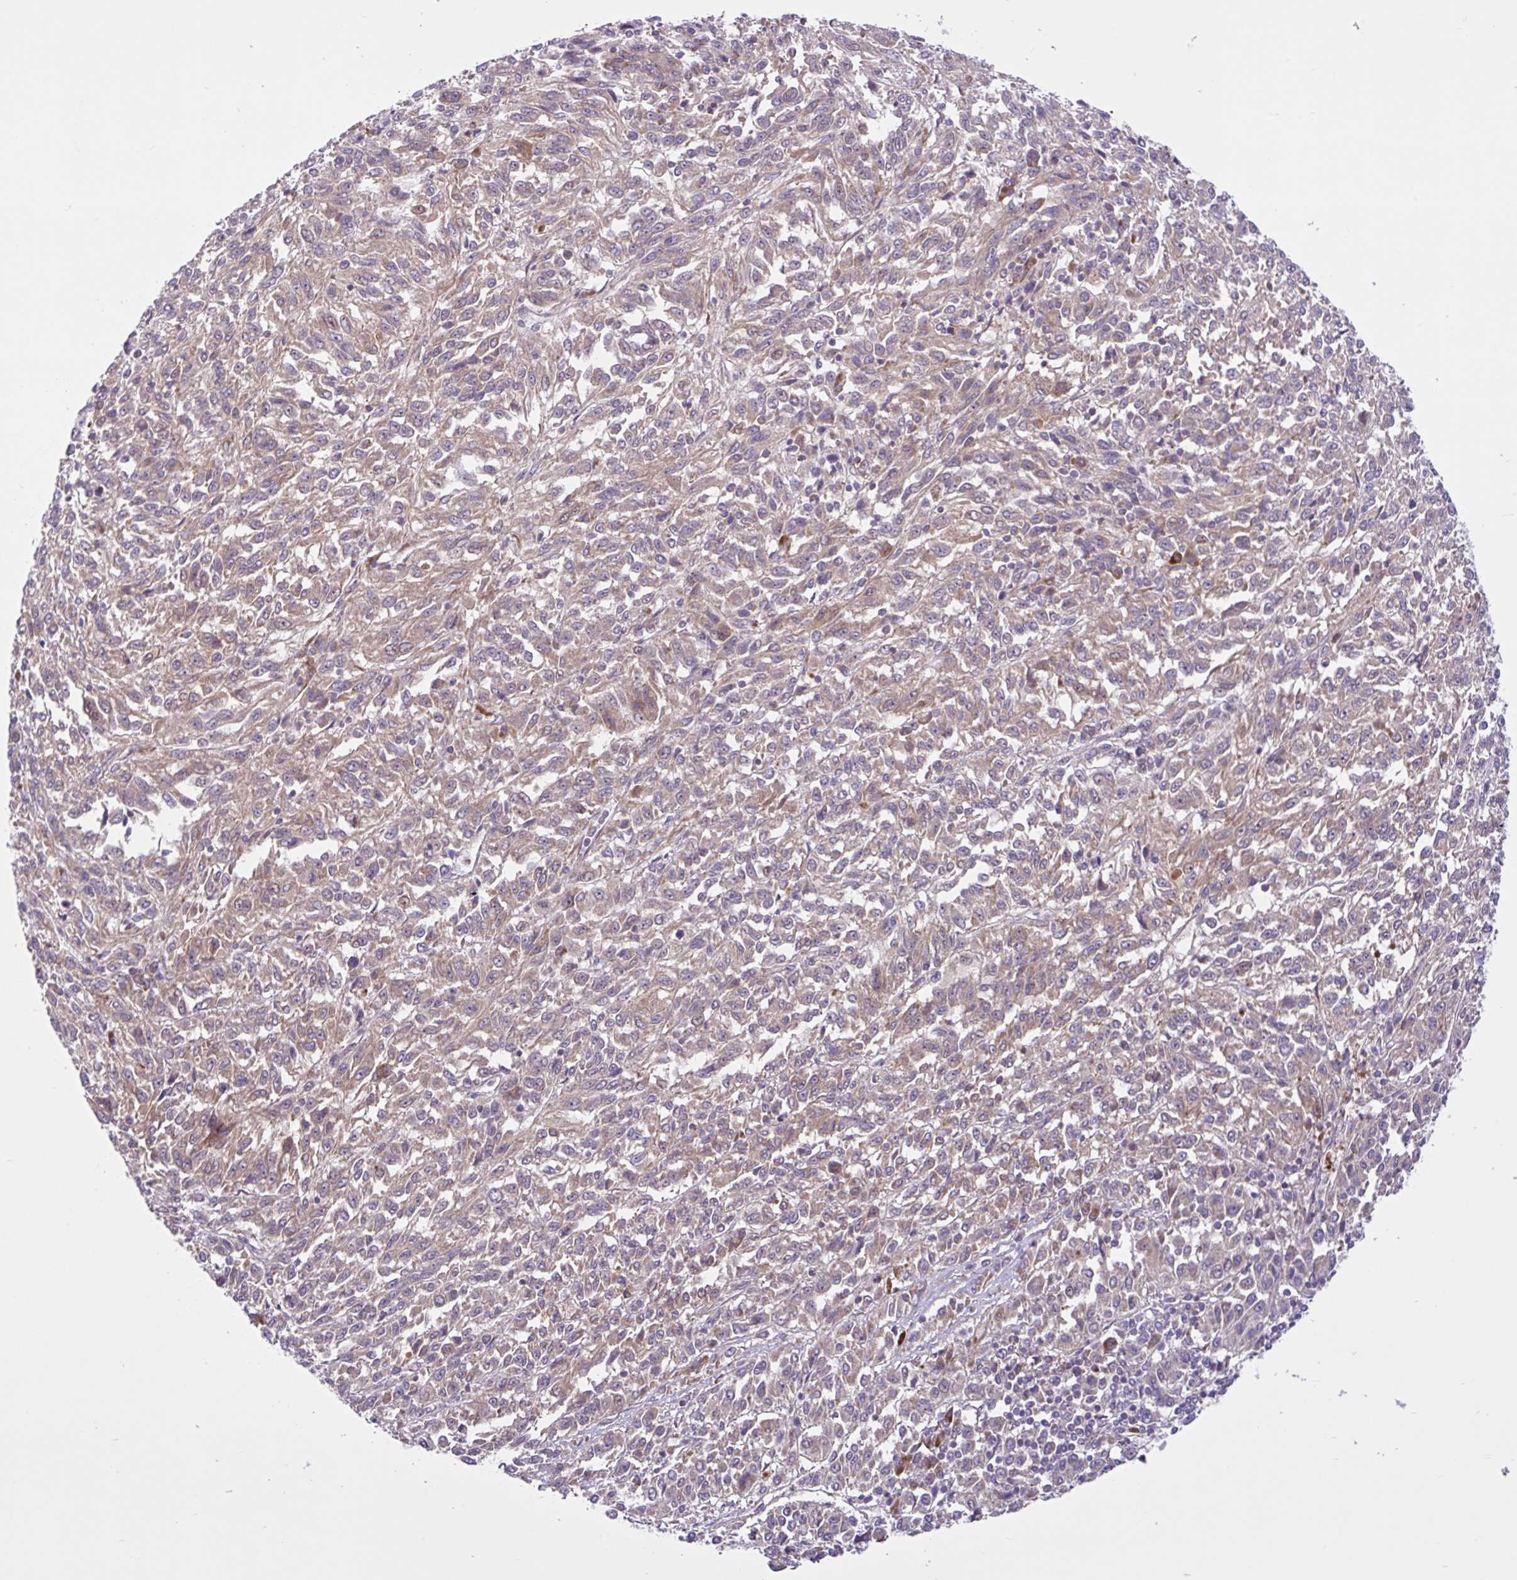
{"staining": {"intensity": "weak", "quantity": ">75%", "location": "cytoplasmic/membranous"}, "tissue": "melanoma", "cell_type": "Tumor cells", "image_type": "cancer", "snomed": [{"axis": "morphology", "description": "Malignant melanoma, Metastatic site"}, {"axis": "topography", "description": "Lung"}], "caption": "Immunohistochemical staining of human melanoma reveals low levels of weak cytoplasmic/membranous protein positivity in about >75% of tumor cells.", "gene": "NTPCR", "patient": {"sex": "male", "age": 64}}